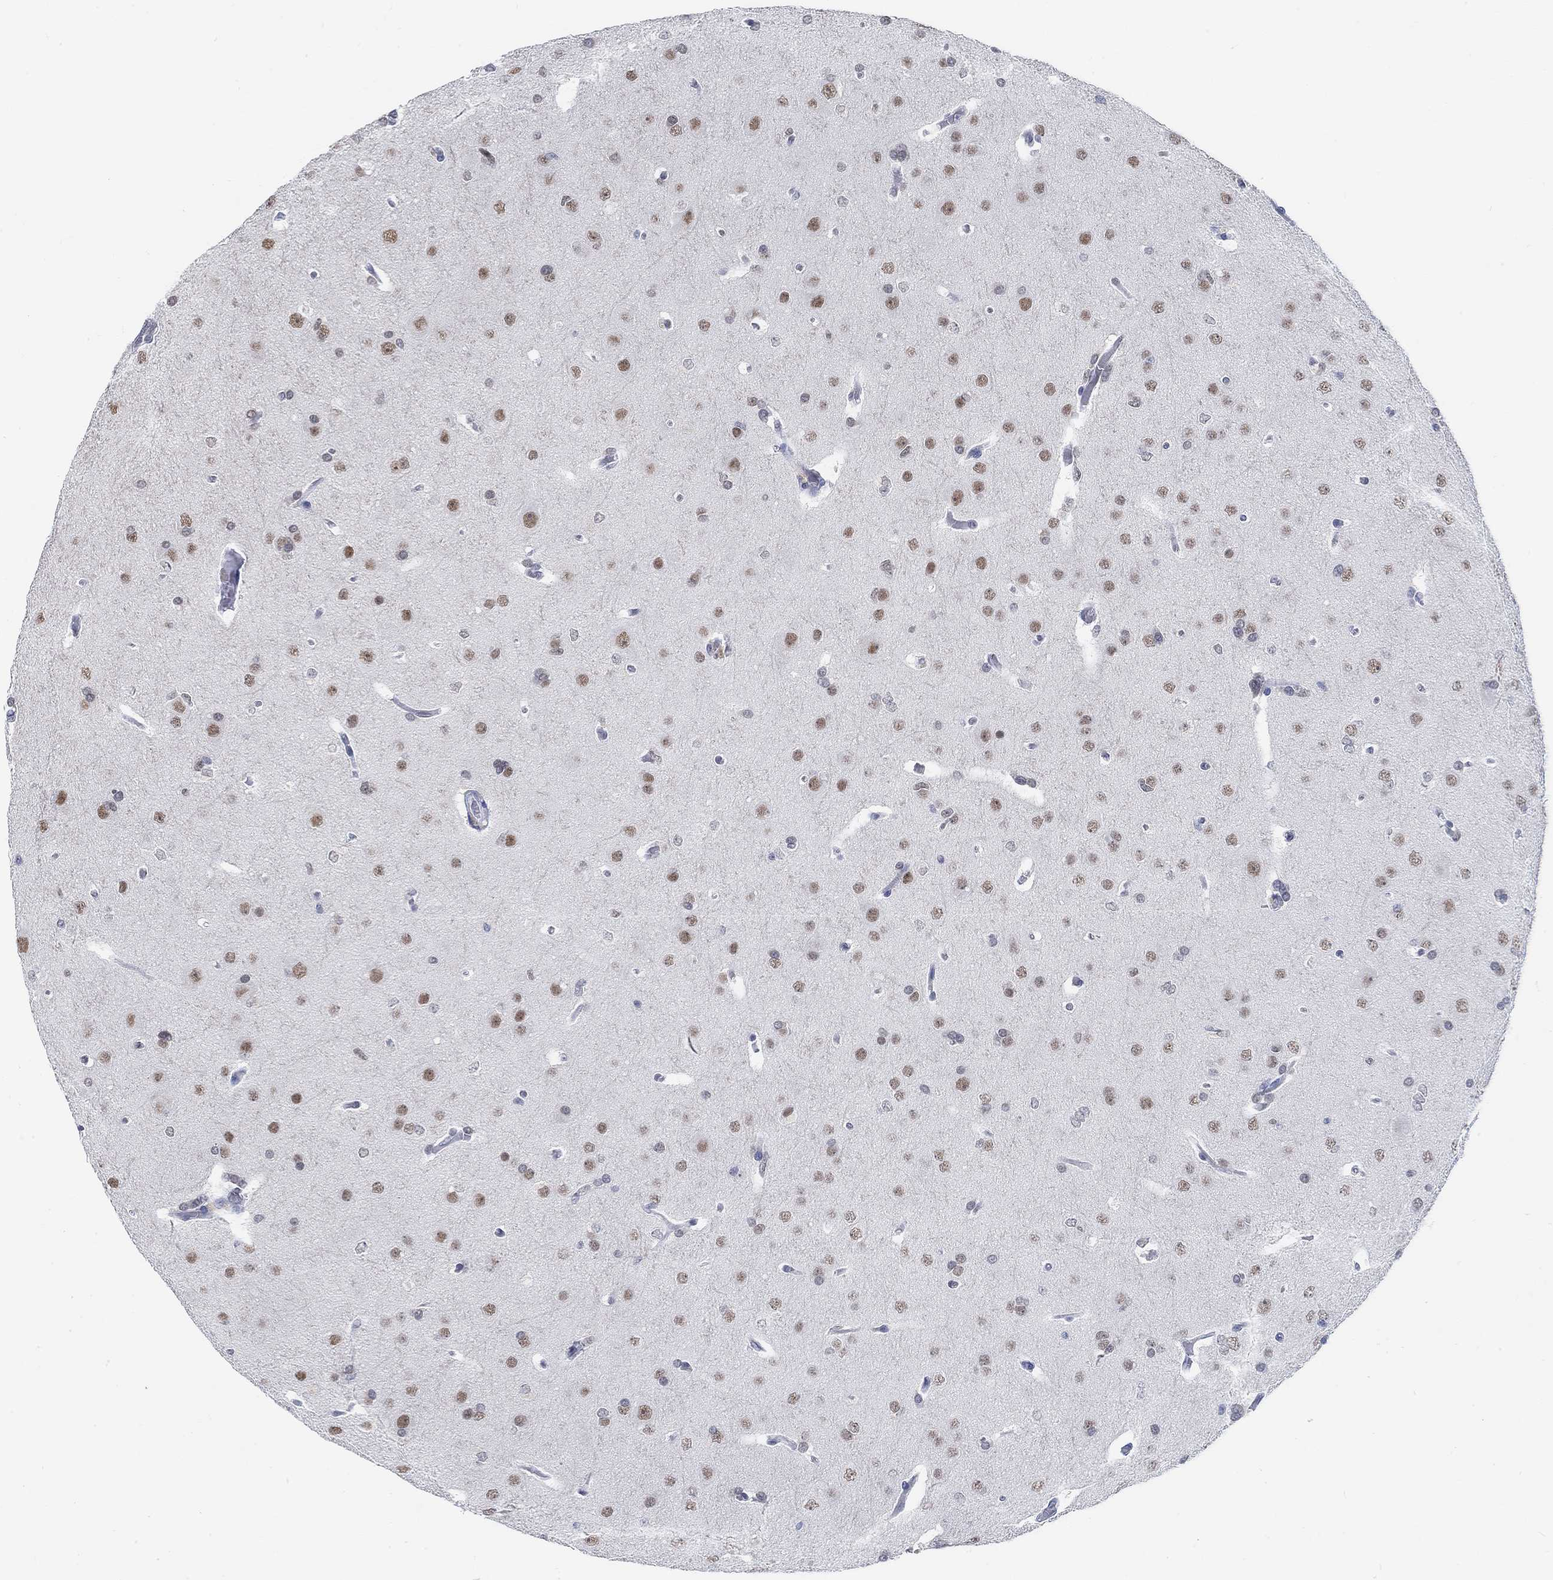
{"staining": {"intensity": "negative", "quantity": "none", "location": "none"}, "tissue": "glioma", "cell_type": "Tumor cells", "image_type": "cancer", "snomed": [{"axis": "morphology", "description": "Glioma, malignant, Low grade"}, {"axis": "topography", "description": "Brain"}], "caption": "High magnification brightfield microscopy of glioma stained with DAB (brown) and counterstained with hematoxylin (blue): tumor cells show no significant positivity.", "gene": "PURG", "patient": {"sex": "female", "age": 32}}